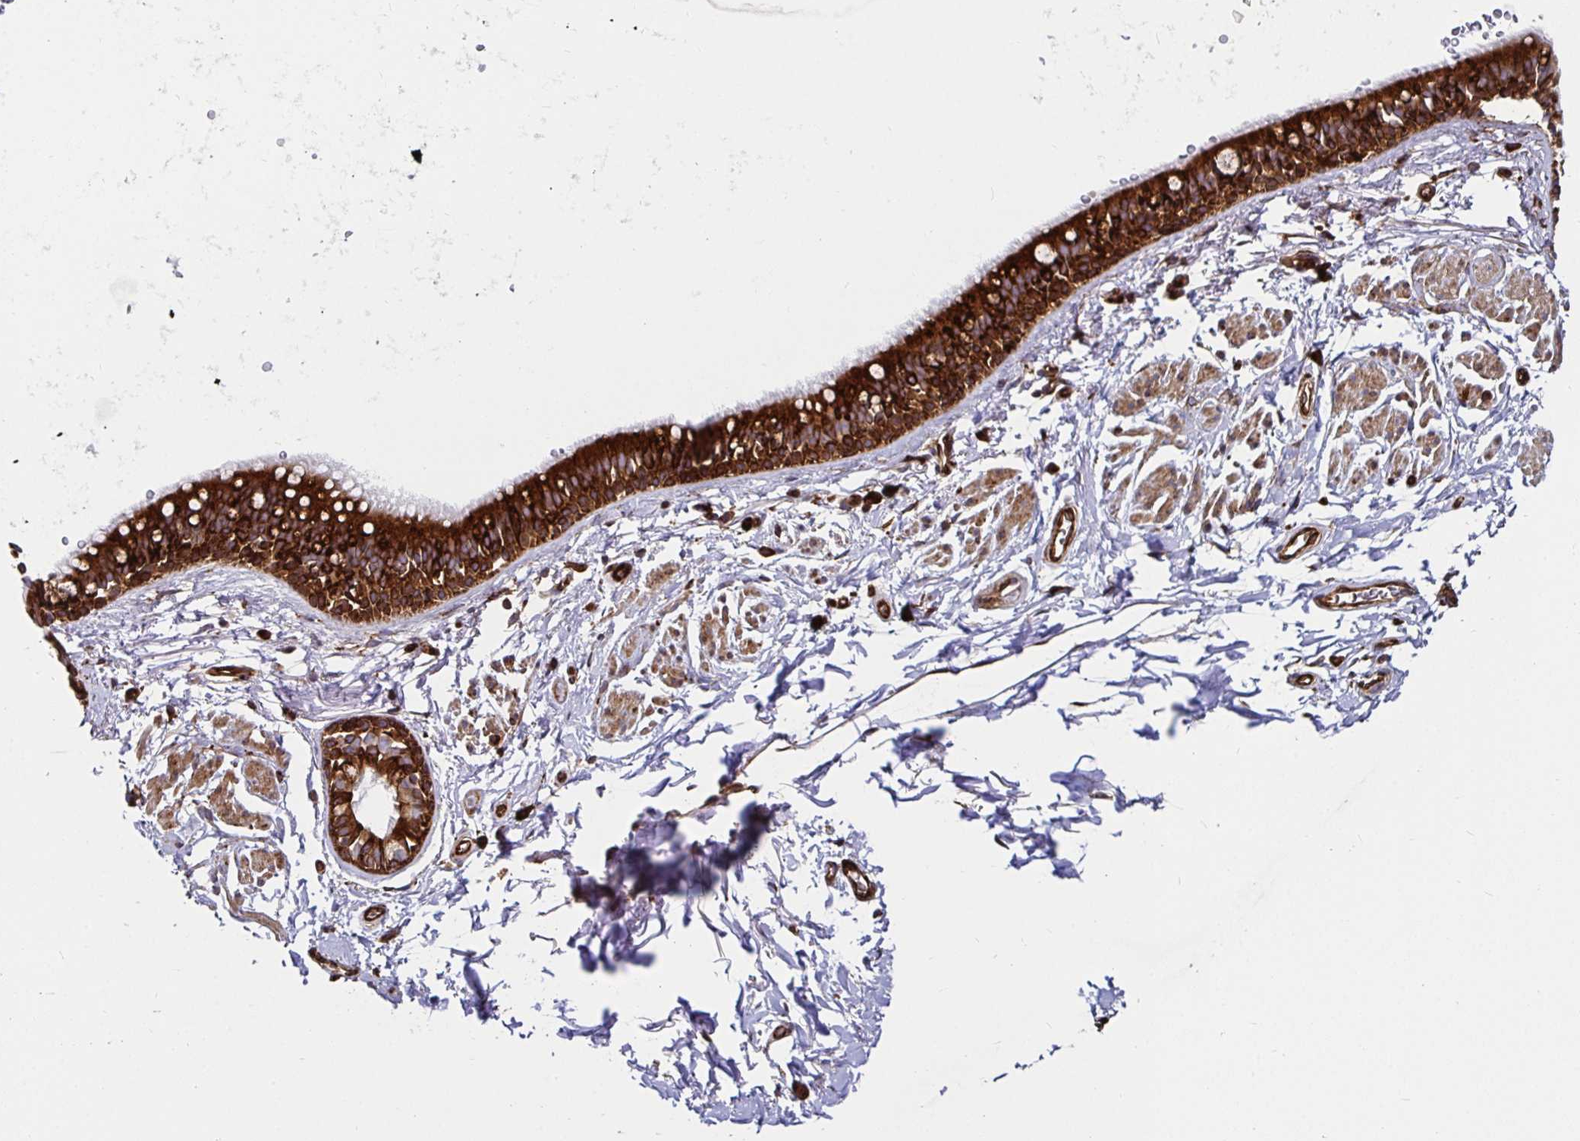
{"staining": {"intensity": "strong", "quantity": ">75%", "location": "cytoplasmic/membranous"}, "tissue": "bronchus", "cell_type": "Respiratory epithelial cells", "image_type": "normal", "snomed": [{"axis": "morphology", "description": "Normal tissue, NOS"}, {"axis": "topography", "description": "Lymph node"}, {"axis": "topography", "description": "Cartilage tissue"}, {"axis": "topography", "description": "Bronchus"}], "caption": "Human bronchus stained for a protein (brown) demonstrates strong cytoplasmic/membranous positive expression in about >75% of respiratory epithelial cells.", "gene": "SMYD3", "patient": {"sex": "female", "age": 70}}